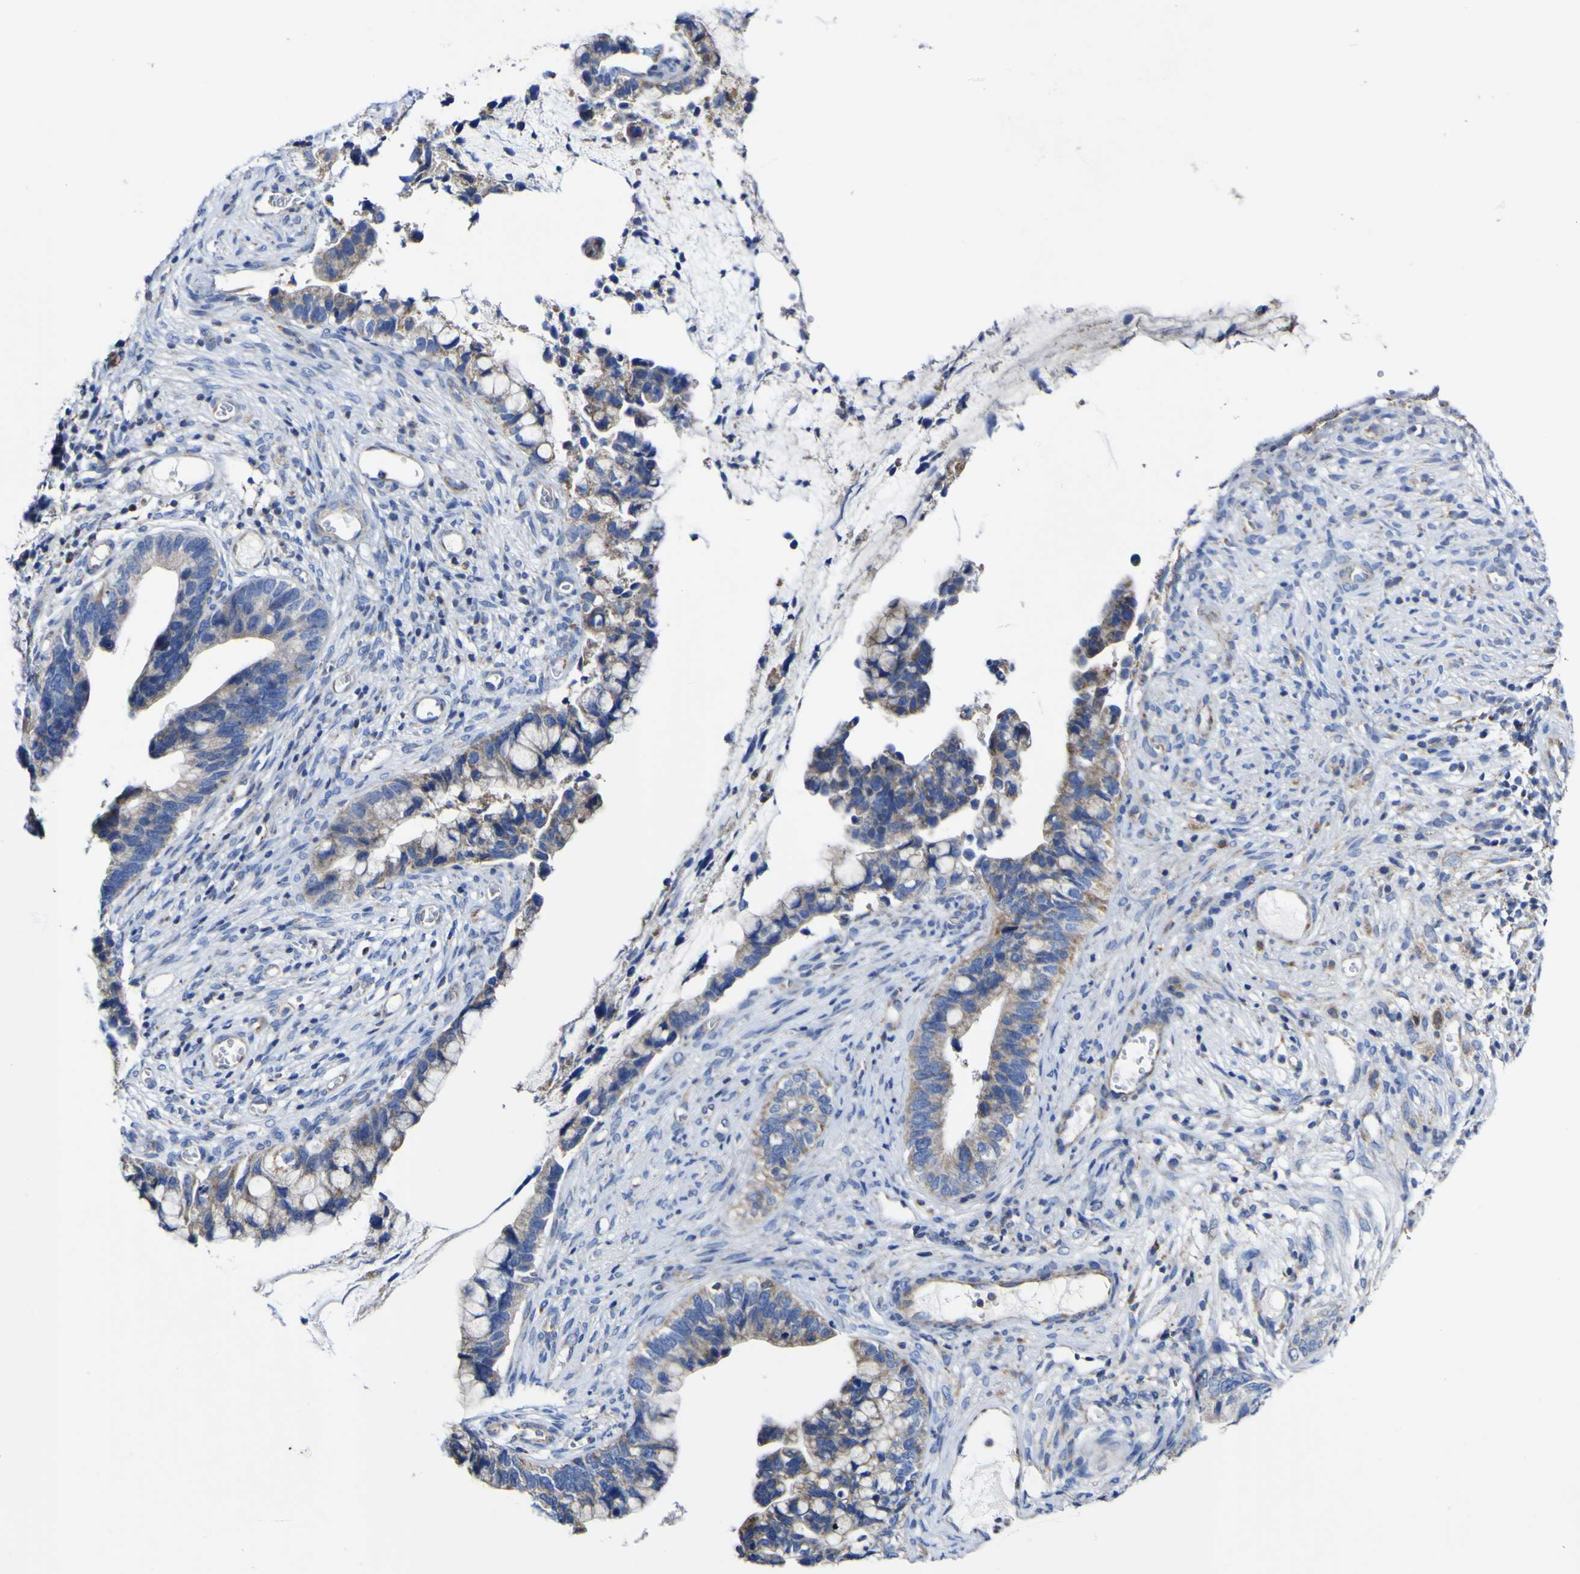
{"staining": {"intensity": "moderate", "quantity": ">75%", "location": "cytoplasmic/membranous"}, "tissue": "cervical cancer", "cell_type": "Tumor cells", "image_type": "cancer", "snomed": [{"axis": "morphology", "description": "Adenocarcinoma, NOS"}, {"axis": "topography", "description": "Cervix"}], "caption": "The immunohistochemical stain shows moderate cytoplasmic/membranous positivity in tumor cells of cervical cancer (adenocarcinoma) tissue.", "gene": "CCDC90B", "patient": {"sex": "female", "age": 44}}